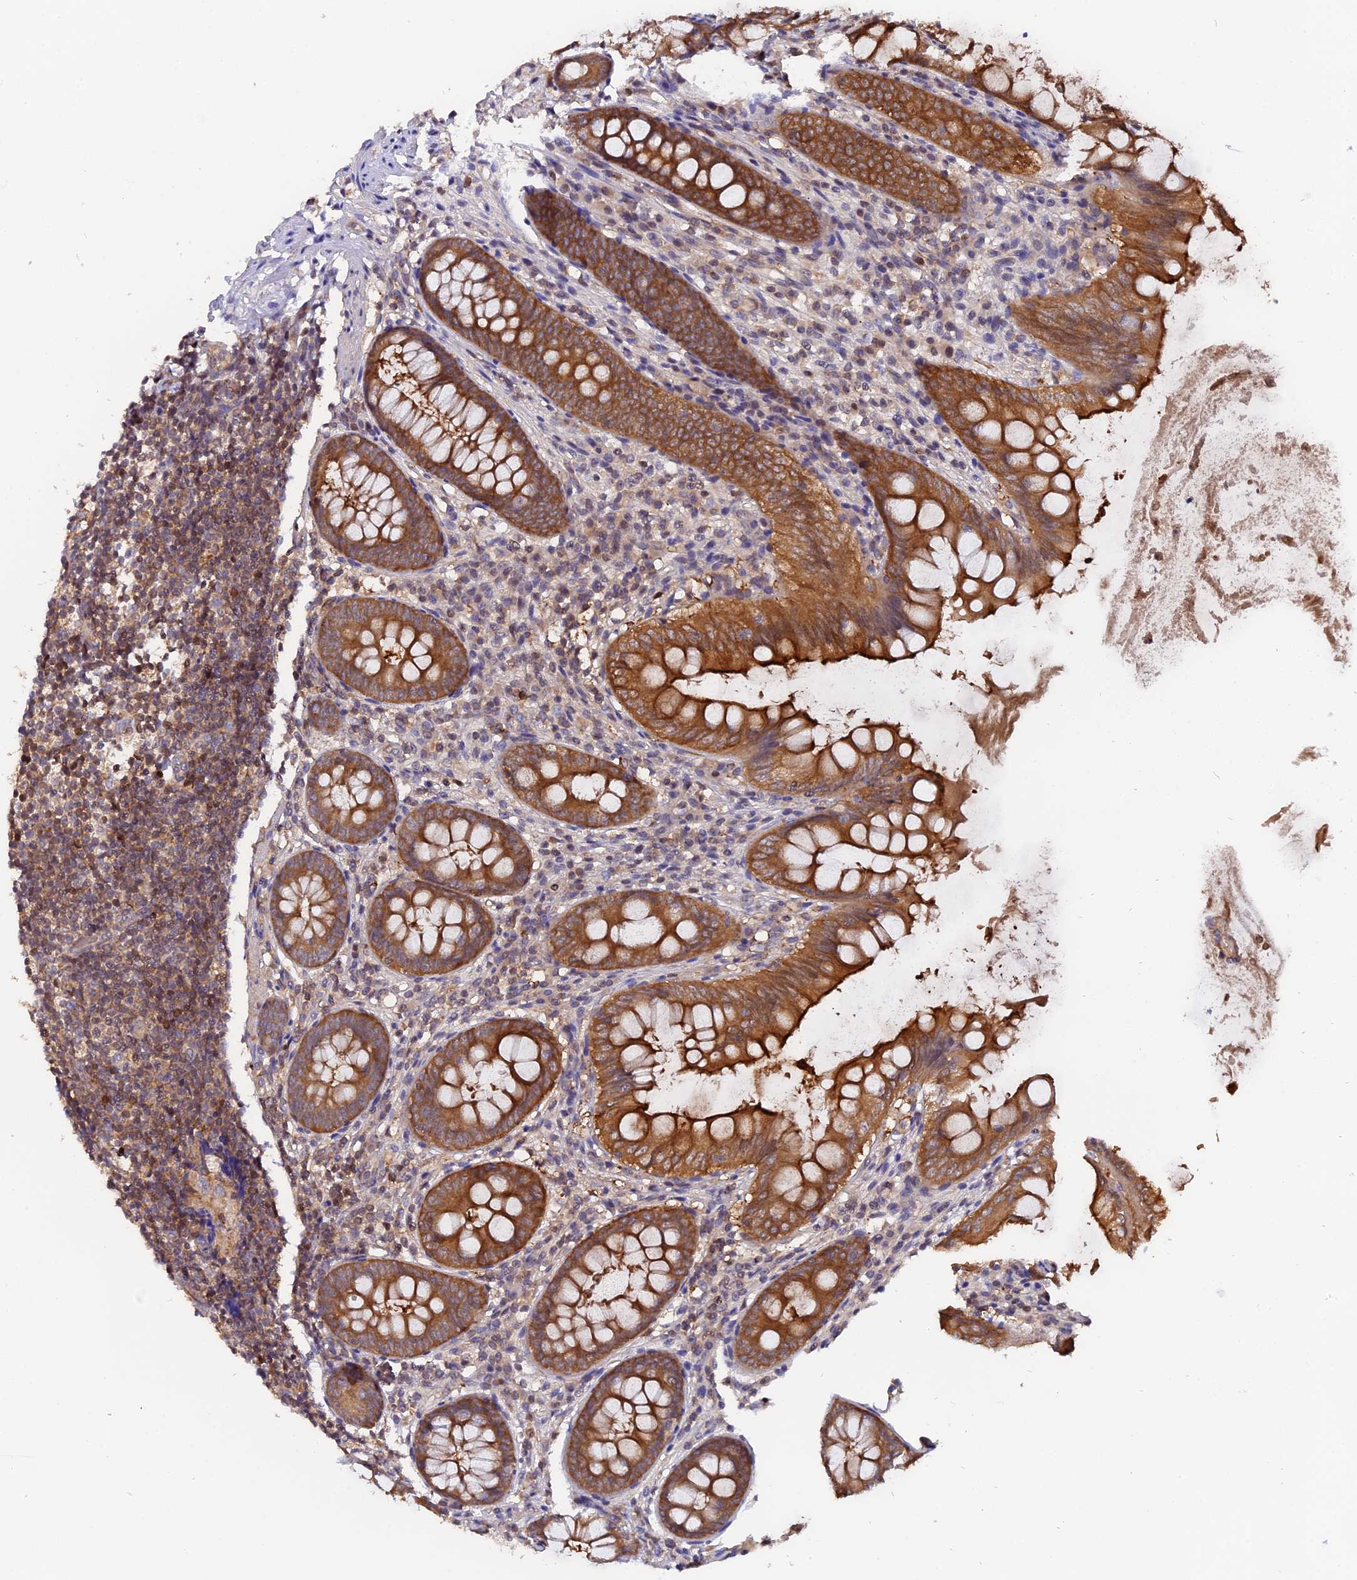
{"staining": {"intensity": "strong", "quantity": ">75%", "location": "cytoplasmic/membranous"}, "tissue": "appendix", "cell_type": "Glandular cells", "image_type": "normal", "snomed": [{"axis": "morphology", "description": "Normal tissue, NOS"}, {"axis": "topography", "description": "Appendix"}], "caption": "Protein expression analysis of benign appendix demonstrates strong cytoplasmic/membranous staining in about >75% of glandular cells.", "gene": "FAM118B", "patient": {"sex": "female", "age": 77}}